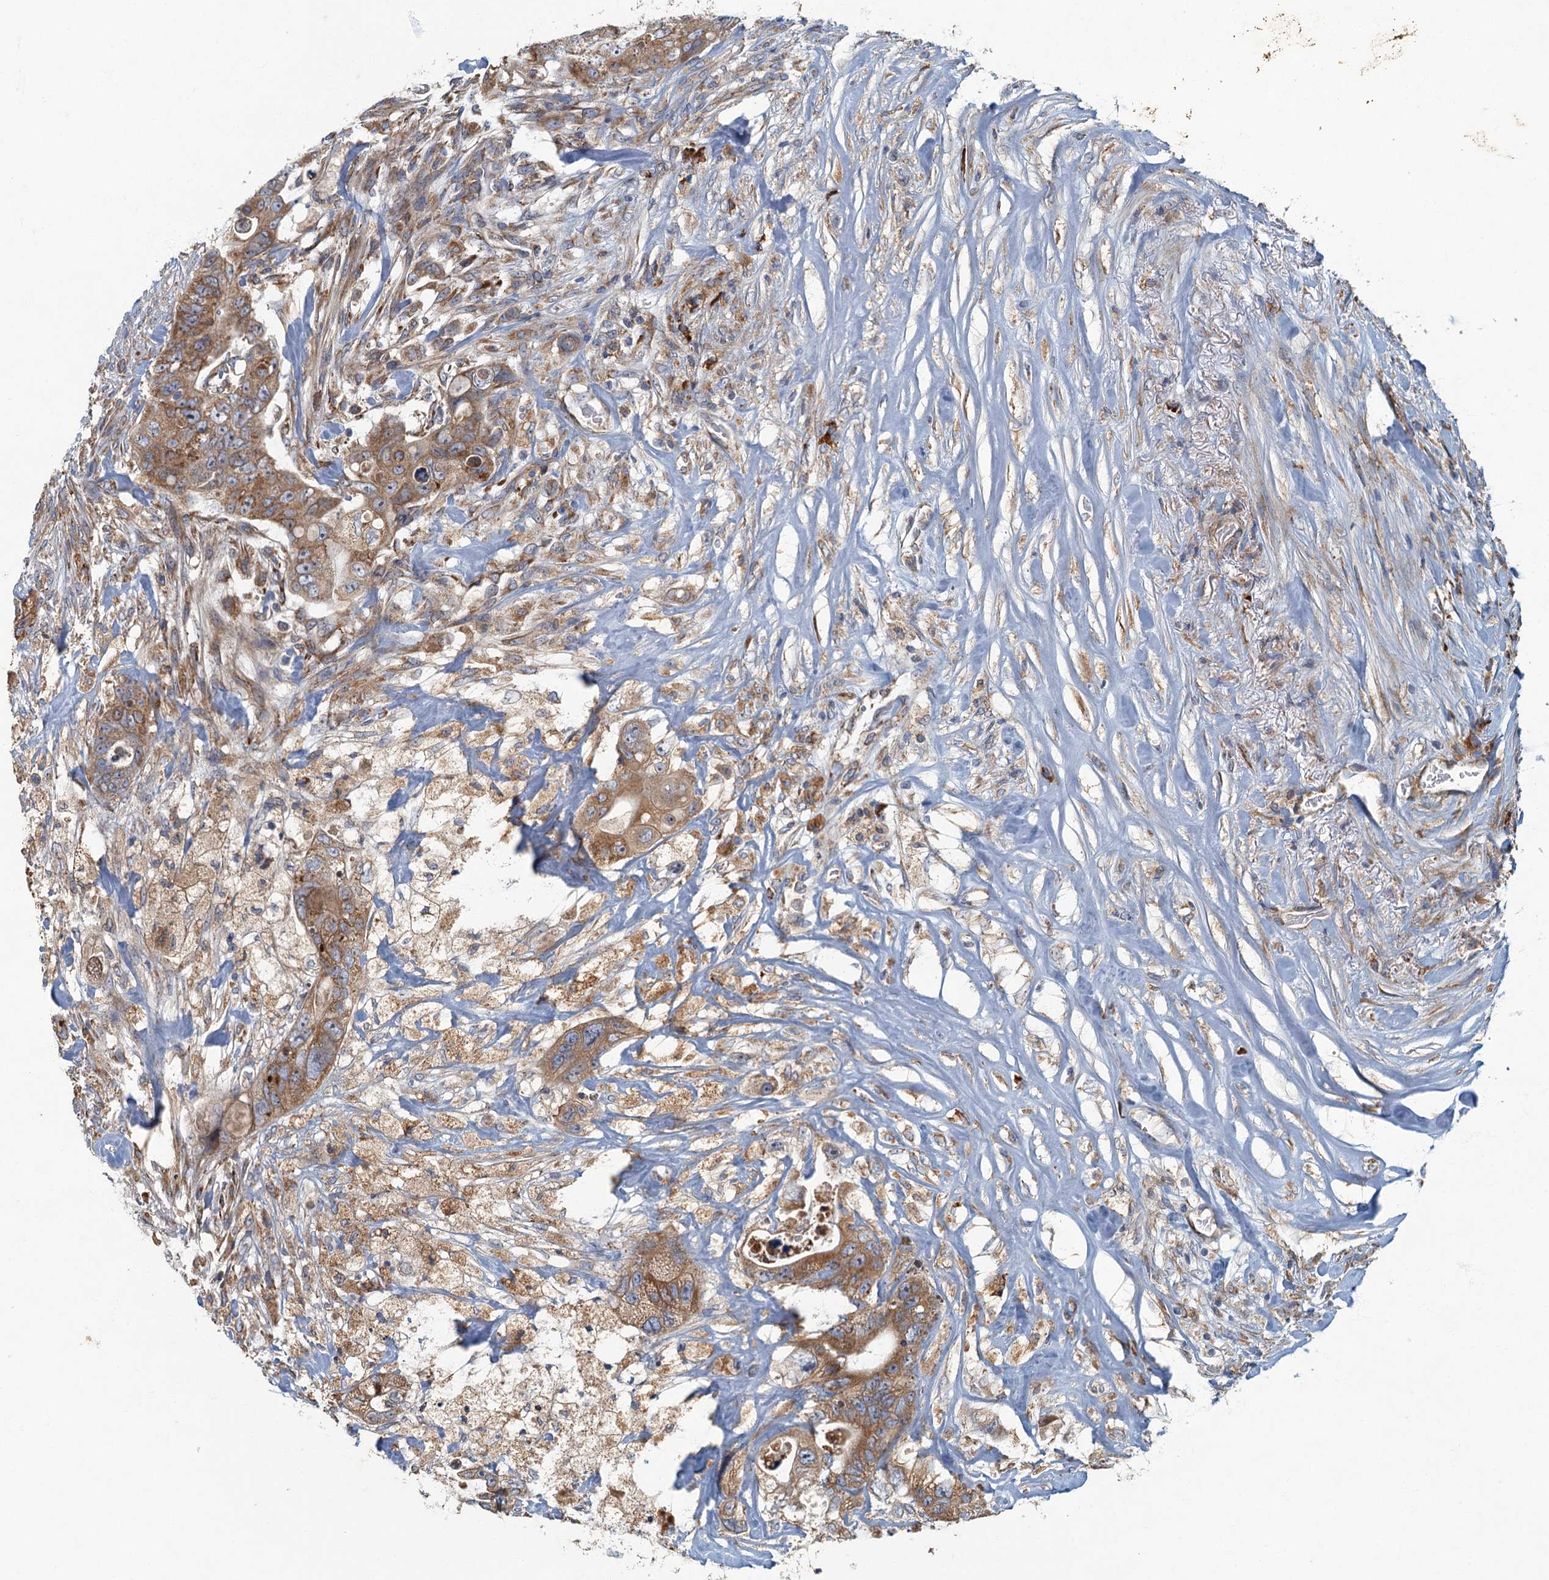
{"staining": {"intensity": "moderate", "quantity": ">75%", "location": "cytoplasmic/membranous"}, "tissue": "colorectal cancer", "cell_type": "Tumor cells", "image_type": "cancer", "snomed": [{"axis": "morphology", "description": "Adenocarcinoma, NOS"}, {"axis": "topography", "description": "Colon"}], "caption": "Tumor cells reveal medium levels of moderate cytoplasmic/membranous positivity in about >75% of cells in colorectal cancer. (Stains: DAB in brown, nuclei in blue, Microscopy: brightfield microscopy at high magnification).", "gene": "SPDYC", "patient": {"sex": "female", "age": 46}}